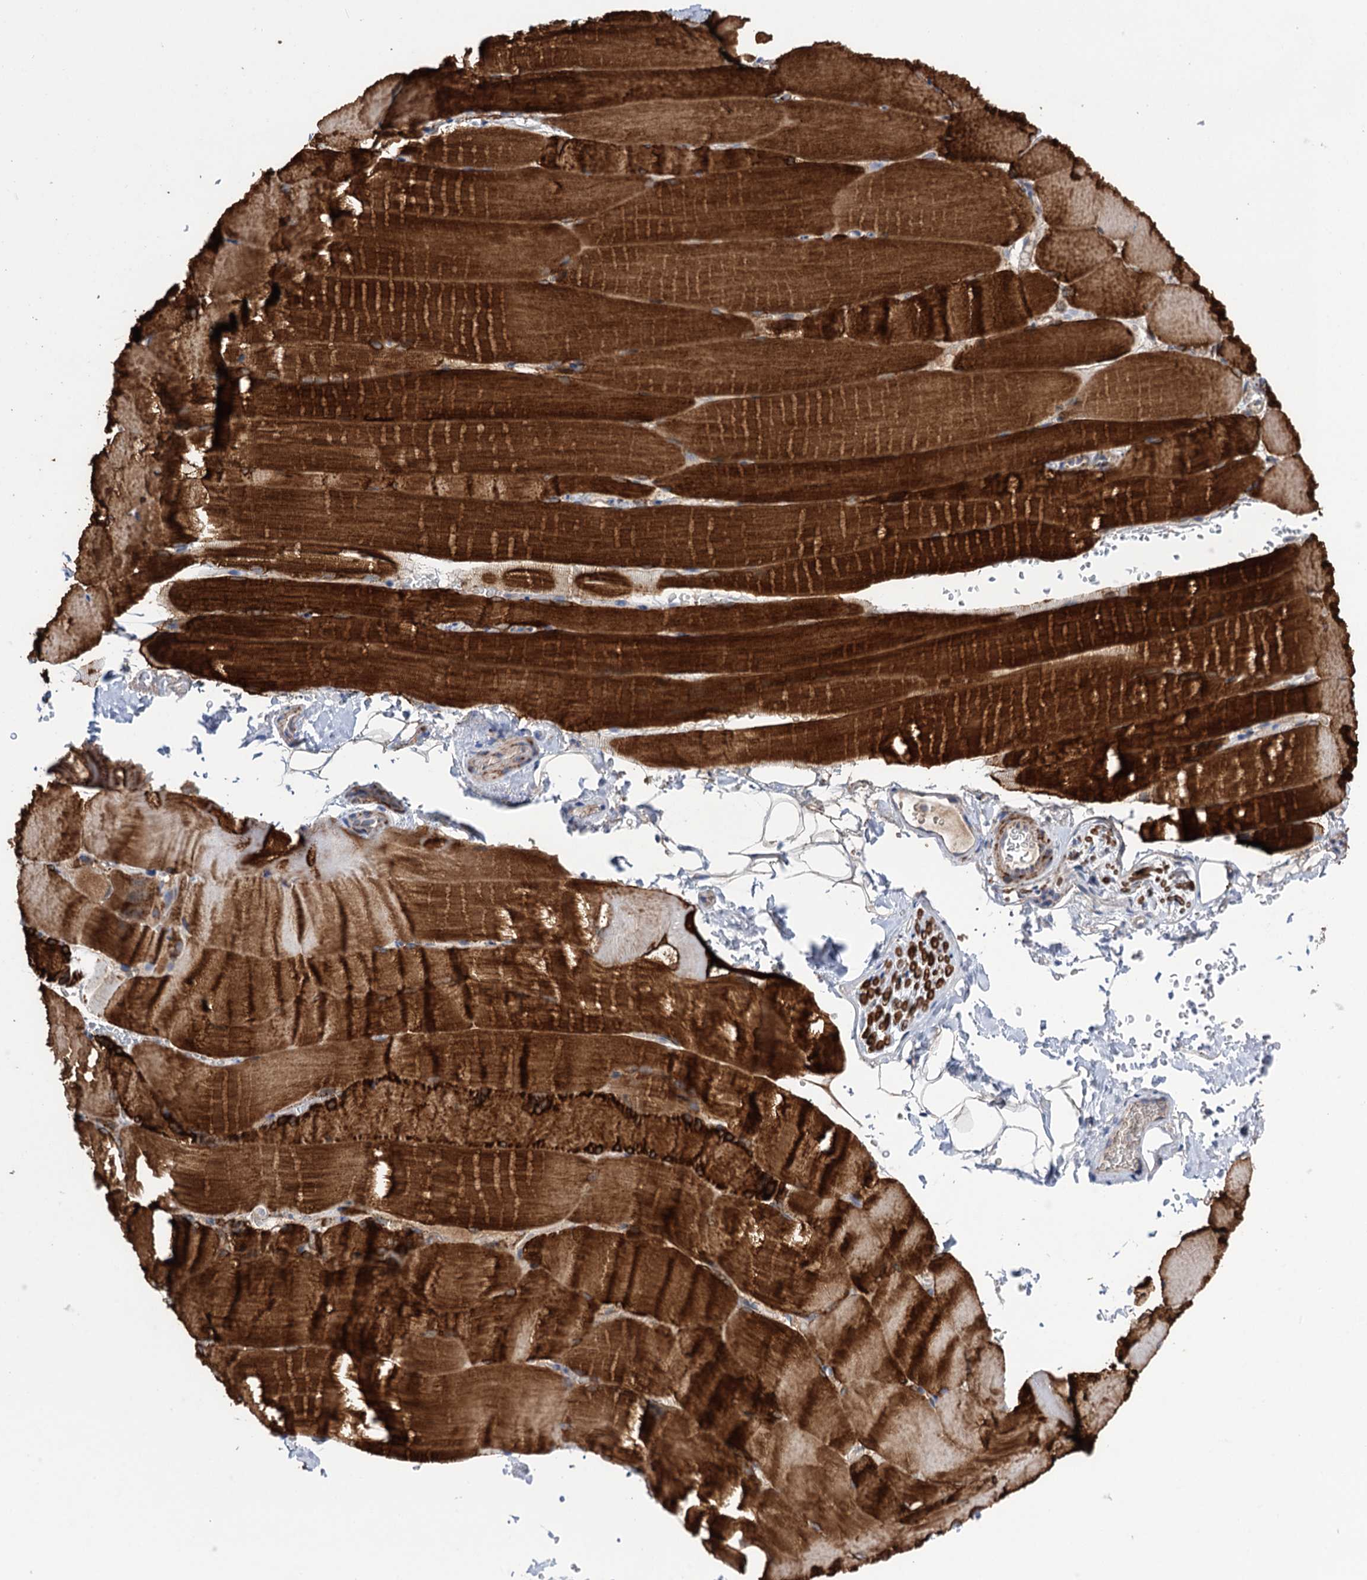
{"staining": {"intensity": "strong", "quantity": ">75%", "location": "cytoplasmic/membranous"}, "tissue": "skeletal muscle", "cell_type": "Myocytes", "image_type": "normal", "snomed": [{"axis": "morphology", "description": "Normal tissue, NOS"}, {"axis": "topography", "description": "Skeletal muscle"}, {"axis": "topography", "description": "Parathyroid gland"}], "caption": "A high-resolution histopathology image shows IHC staining of benign skeletal muscle, which displays strong cytoplasmic/membranous expression in approximately >75% of myocytes.", "gene": "SUCLA2", "patient": {"sex": "female", "age": 37}}